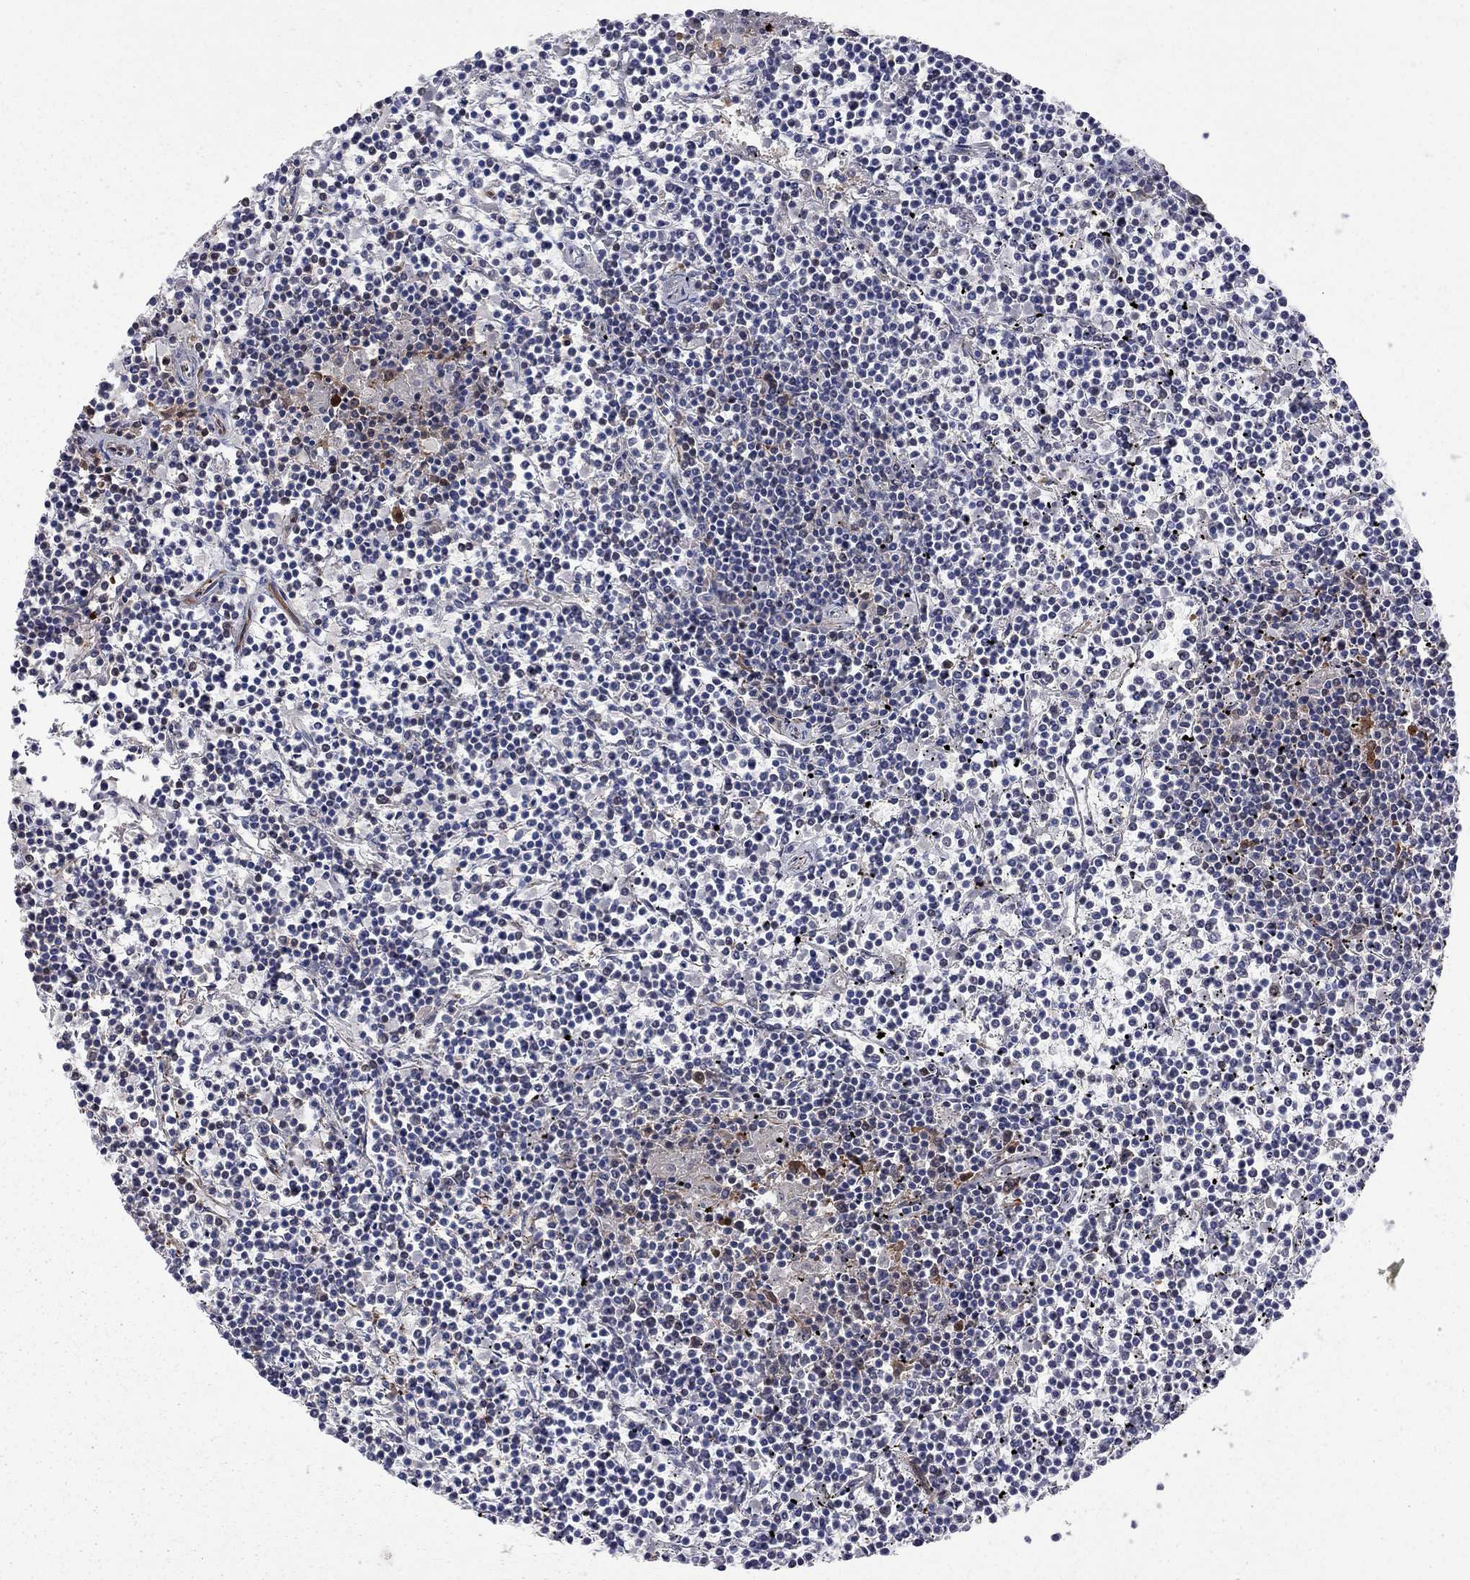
{"staining": {"intensity": "negative", "quantity": "none", "location": "none"}, "tissue": "lymphoma", "cell_type": "Tumor cells", "image_type": "cancer", "snomed": [{"axis": "morphology", "description": "Malignant lymphoma, non-Hodgkin's type, Low grade"}, {"axis": "topography", "description": "Spleen"}], "caption": "Low-grade malignant lymphoma, non-Hodgkin's type was stained to show a protein in brown. There is no significant expression in tumor cells.", "gene": "SAP30L", "patient": {"sex": "female", "age": 19}}